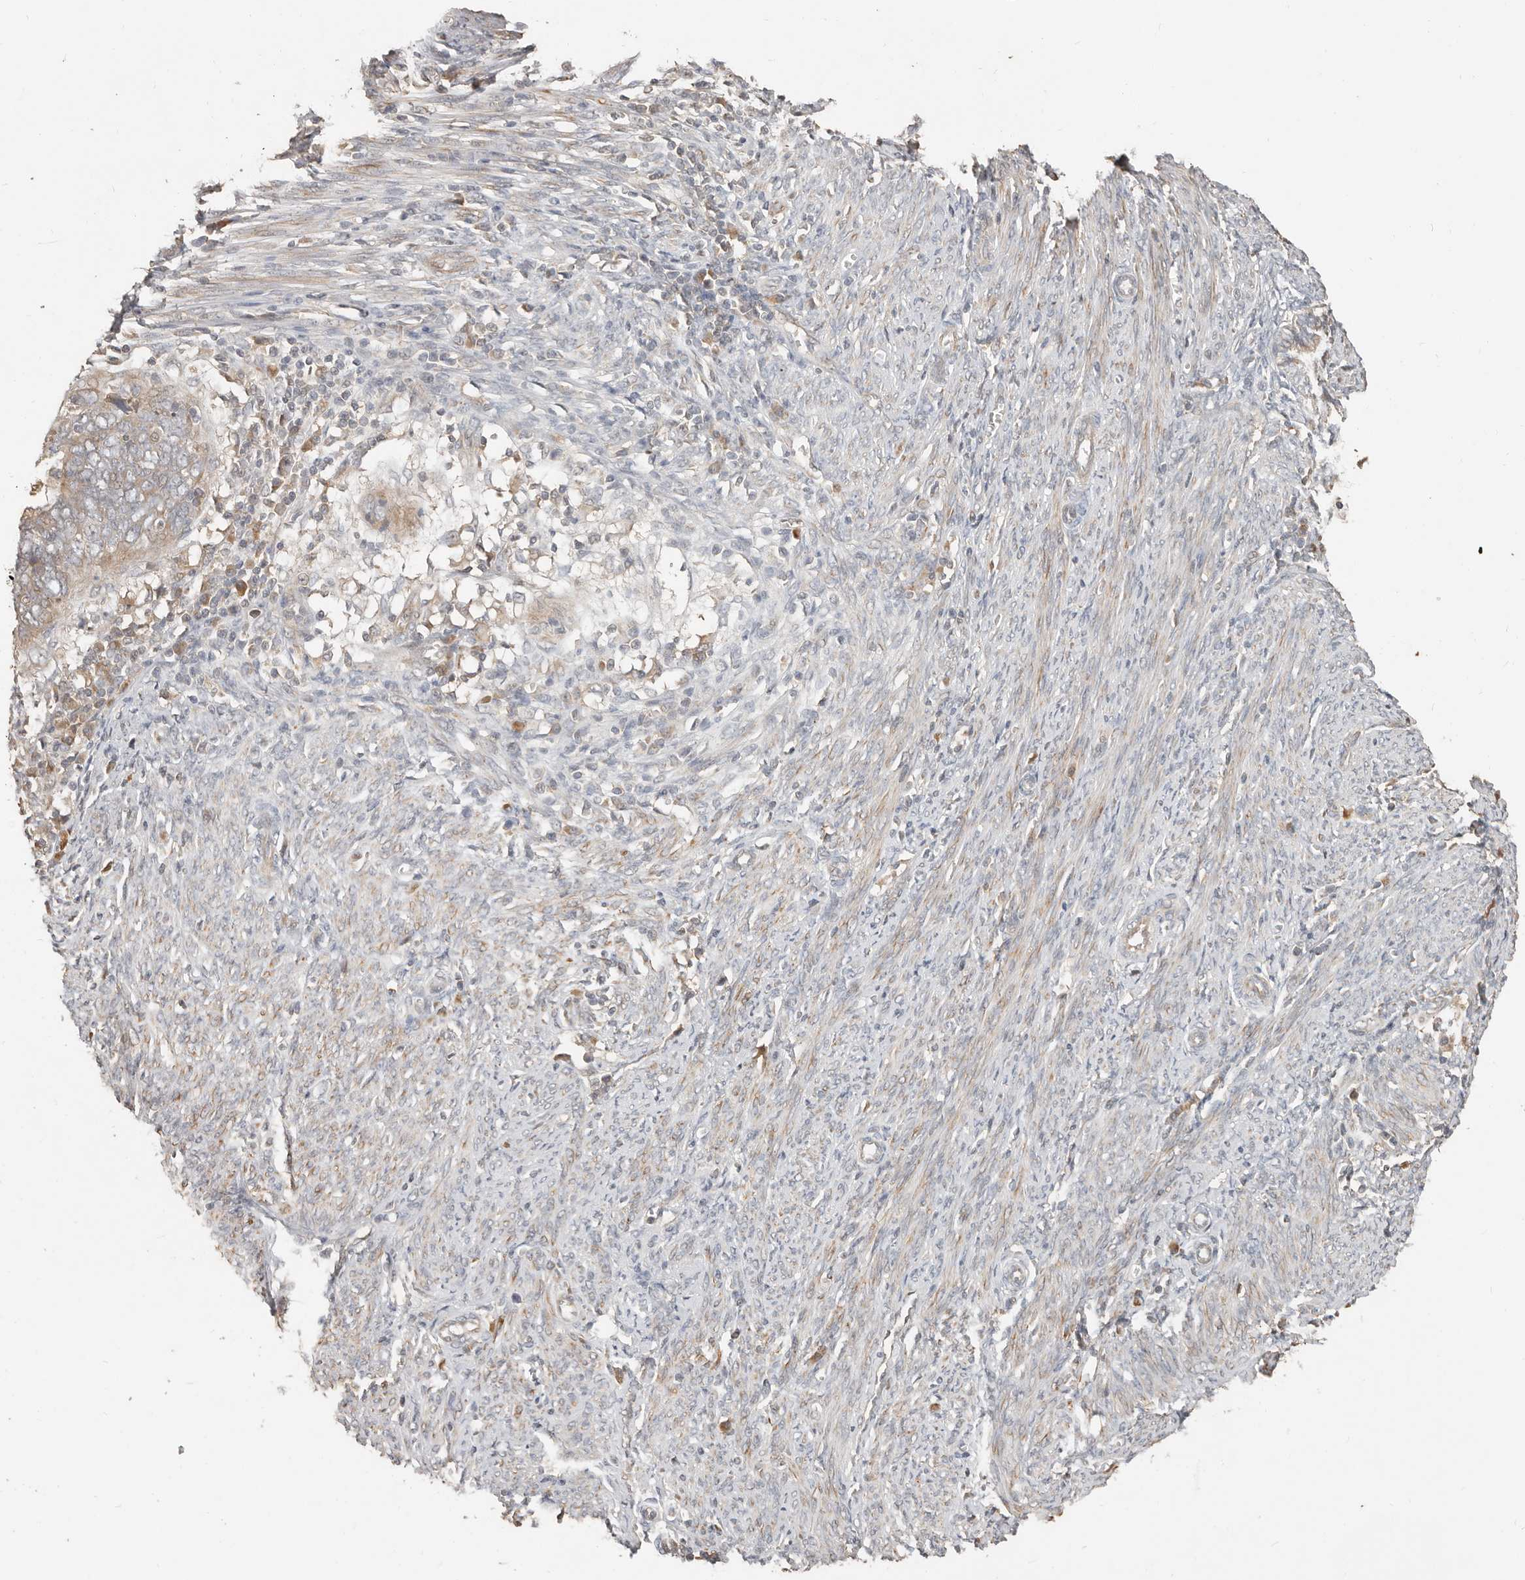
{"staining": {"intensity": "weak", "quantity": ">75%", "location": "cytoplasmic/membranous"}, "tissue": "endometrial cancer", "cell_type": "Tumor cells", "image_type": "cancer", "snomed": [{"axis": "morphology", "description": "Adenocarcinoma, NOS"}, {"axis": "topography", "description": "Uterus"}], "caption": "Weak cytoplasmic/membranous expression for a protein is seen in about >75% of tumor cells of adenocarcinoma (endometrial) using immunohistochemistry.", "gene": "MTFR2", "patient": {"sex": "female", "age": 77}}